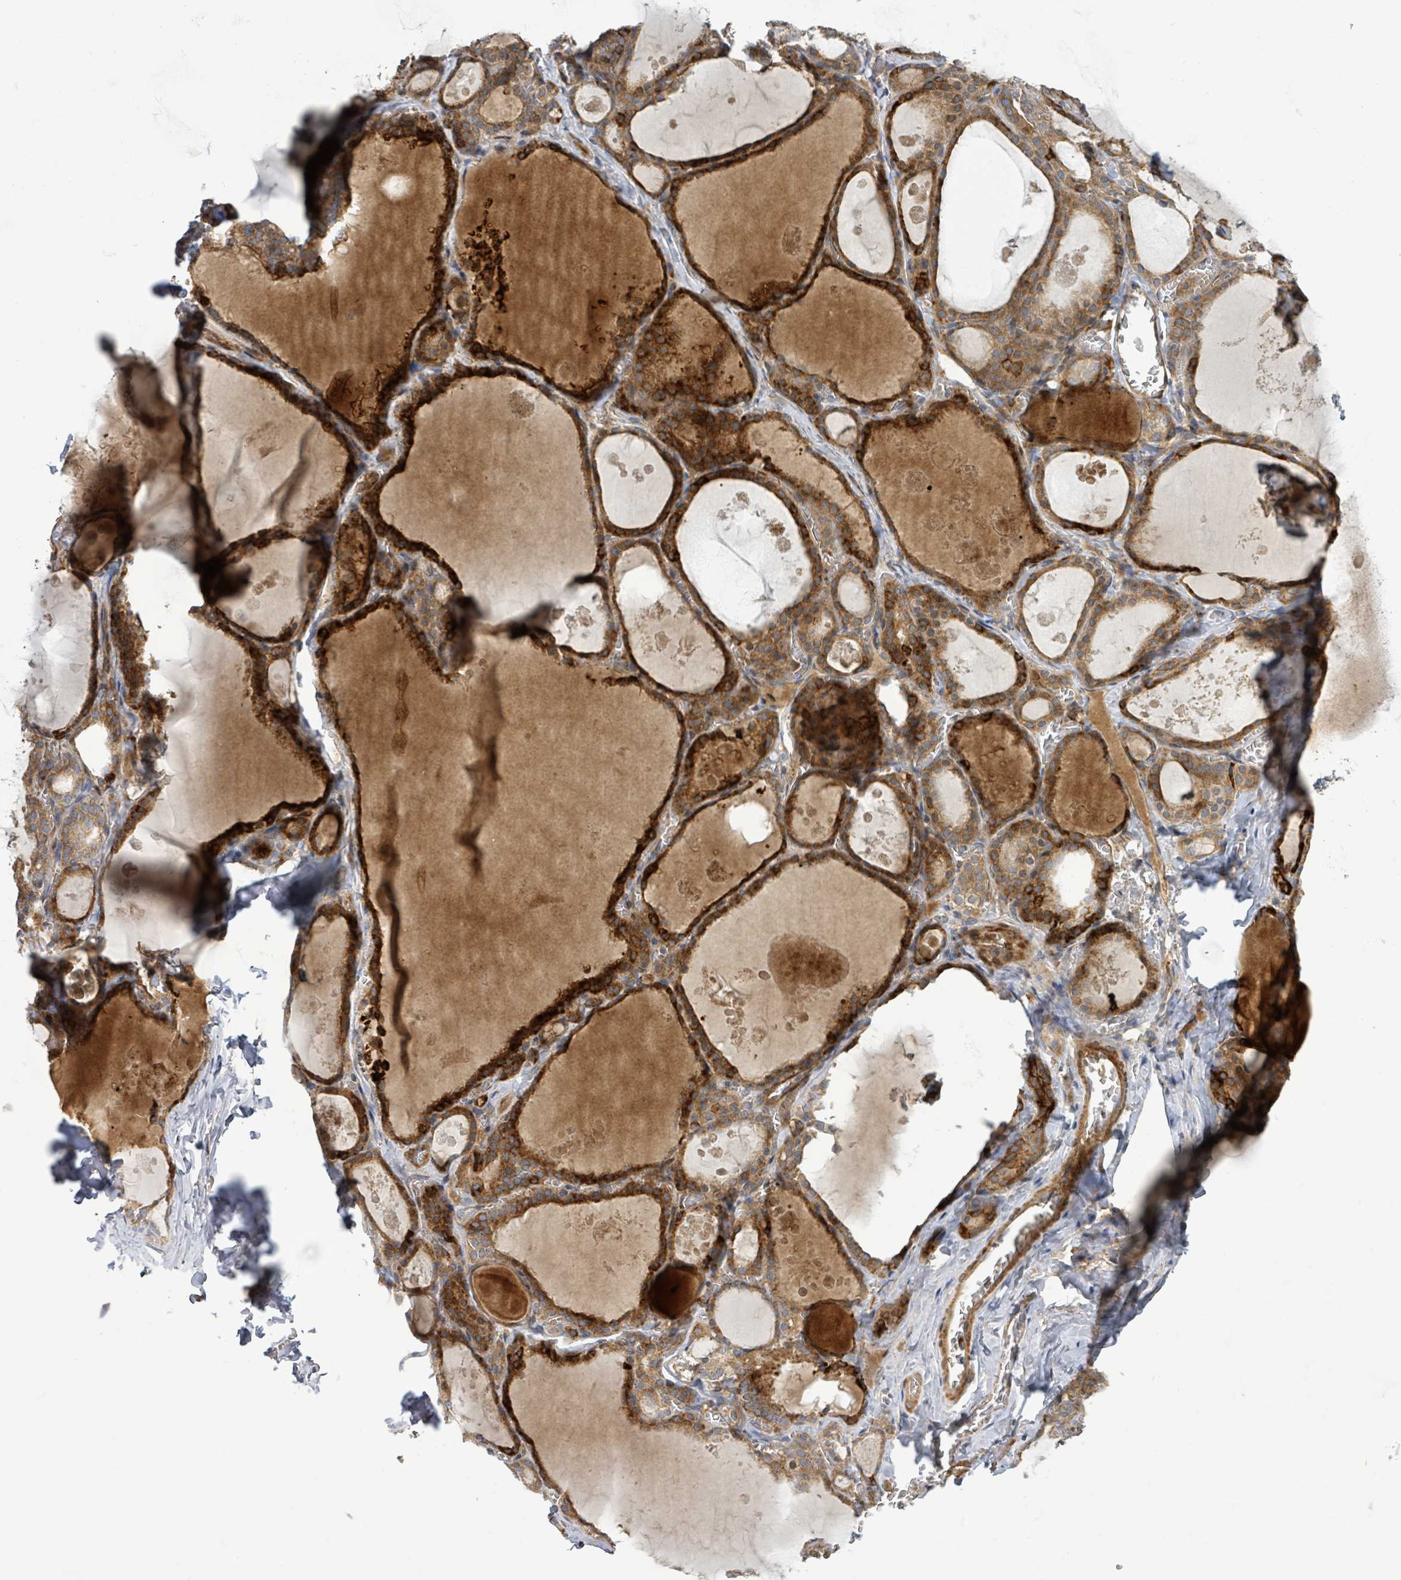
{"staining": {"intensity": "strong", "quantity": ">75%", "location": "cytoplasmic/membranous"}, "tissue": "thyroid gland", "cell_type": "Glandular cells", "image_type": "normal", "snomed": [{"axis": "morphology", "description": "Normal tissue, NOS"}, {"axis": "topography", "description": "Thyroid gland"}], "caption": "Protein staining demonstrates strong cytoplasmic/membranous positivity in approximately >75% of glandular cells in normal thyroid gland.", "gene": "STARD4", "patient": {"sex": "male", "age": 56}}